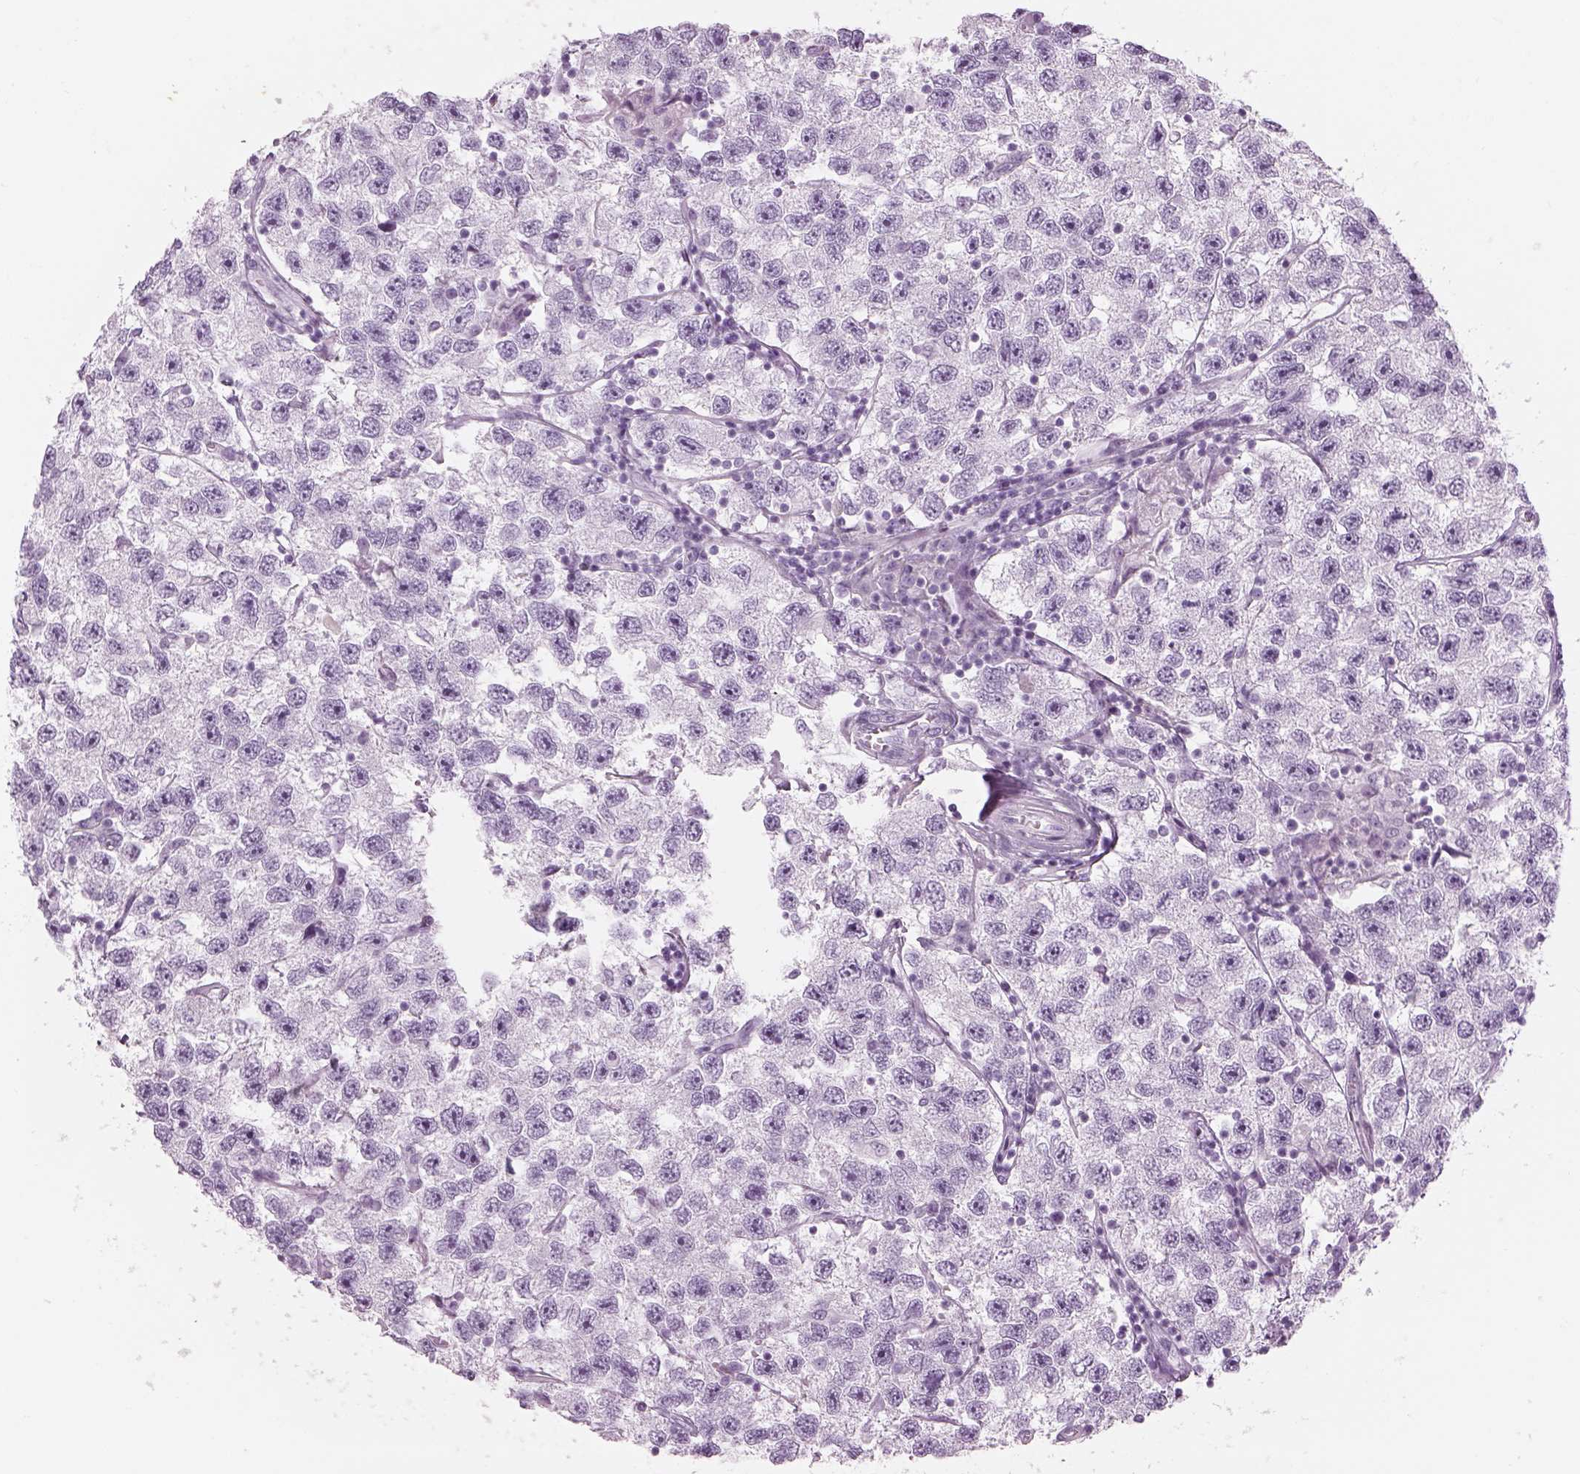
{"staining": {"intensity": "negative", "quantity": "none", "location": "none"}, "tissue": "testis cancer", "cell_type": "Tumor cells", "image_type": "cancer", "snomed": [{"axis": "morphology", "description": "Seminoma, NOS"}, {"axis": "topography", "description": "Testis"}], "caption": "Testis seminoma stained for a protein using immunohistochemistry shows no staining tumor cells.", "gene": "SAG", "patient": {"sex": "male", "age": 26}}